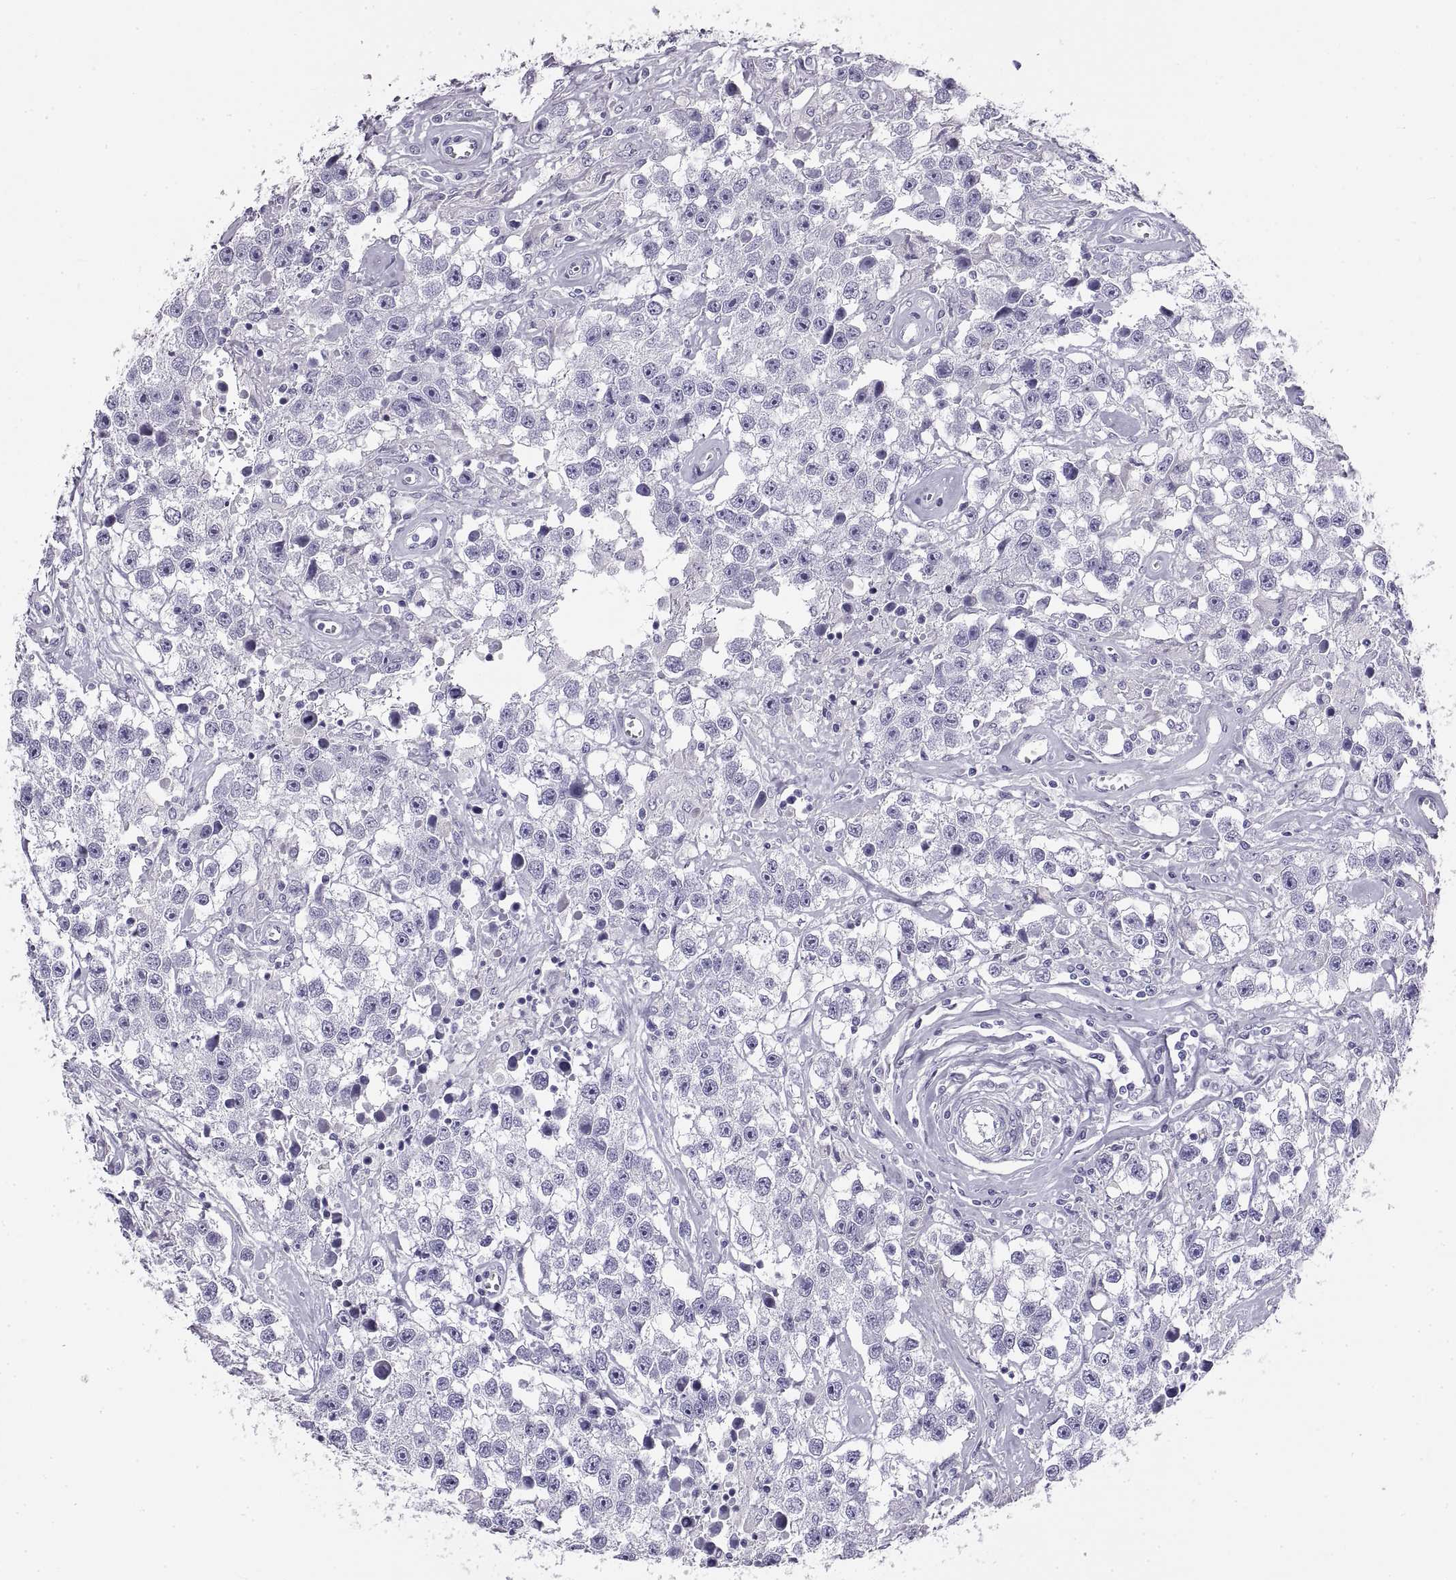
{"staining": {"intensity": "negative", "quantity": "none", "location": "none"}, "tissue": "testis cancer", "cell_type": "Tumor cells", "image_type": "cancer", "snomed": [{"axis": "morphology", "description": "Seminoma, NOS"}, {"axis": "topography", "description": "Testis"}], "caption": "Histopathology image shows no protein expression in tumor cells of seminoma (testis) tissue. (DAB immunohistochemistry, high magnification).", "gene": "RLBP1", "patient": {"sex": "male", "age": 43}}